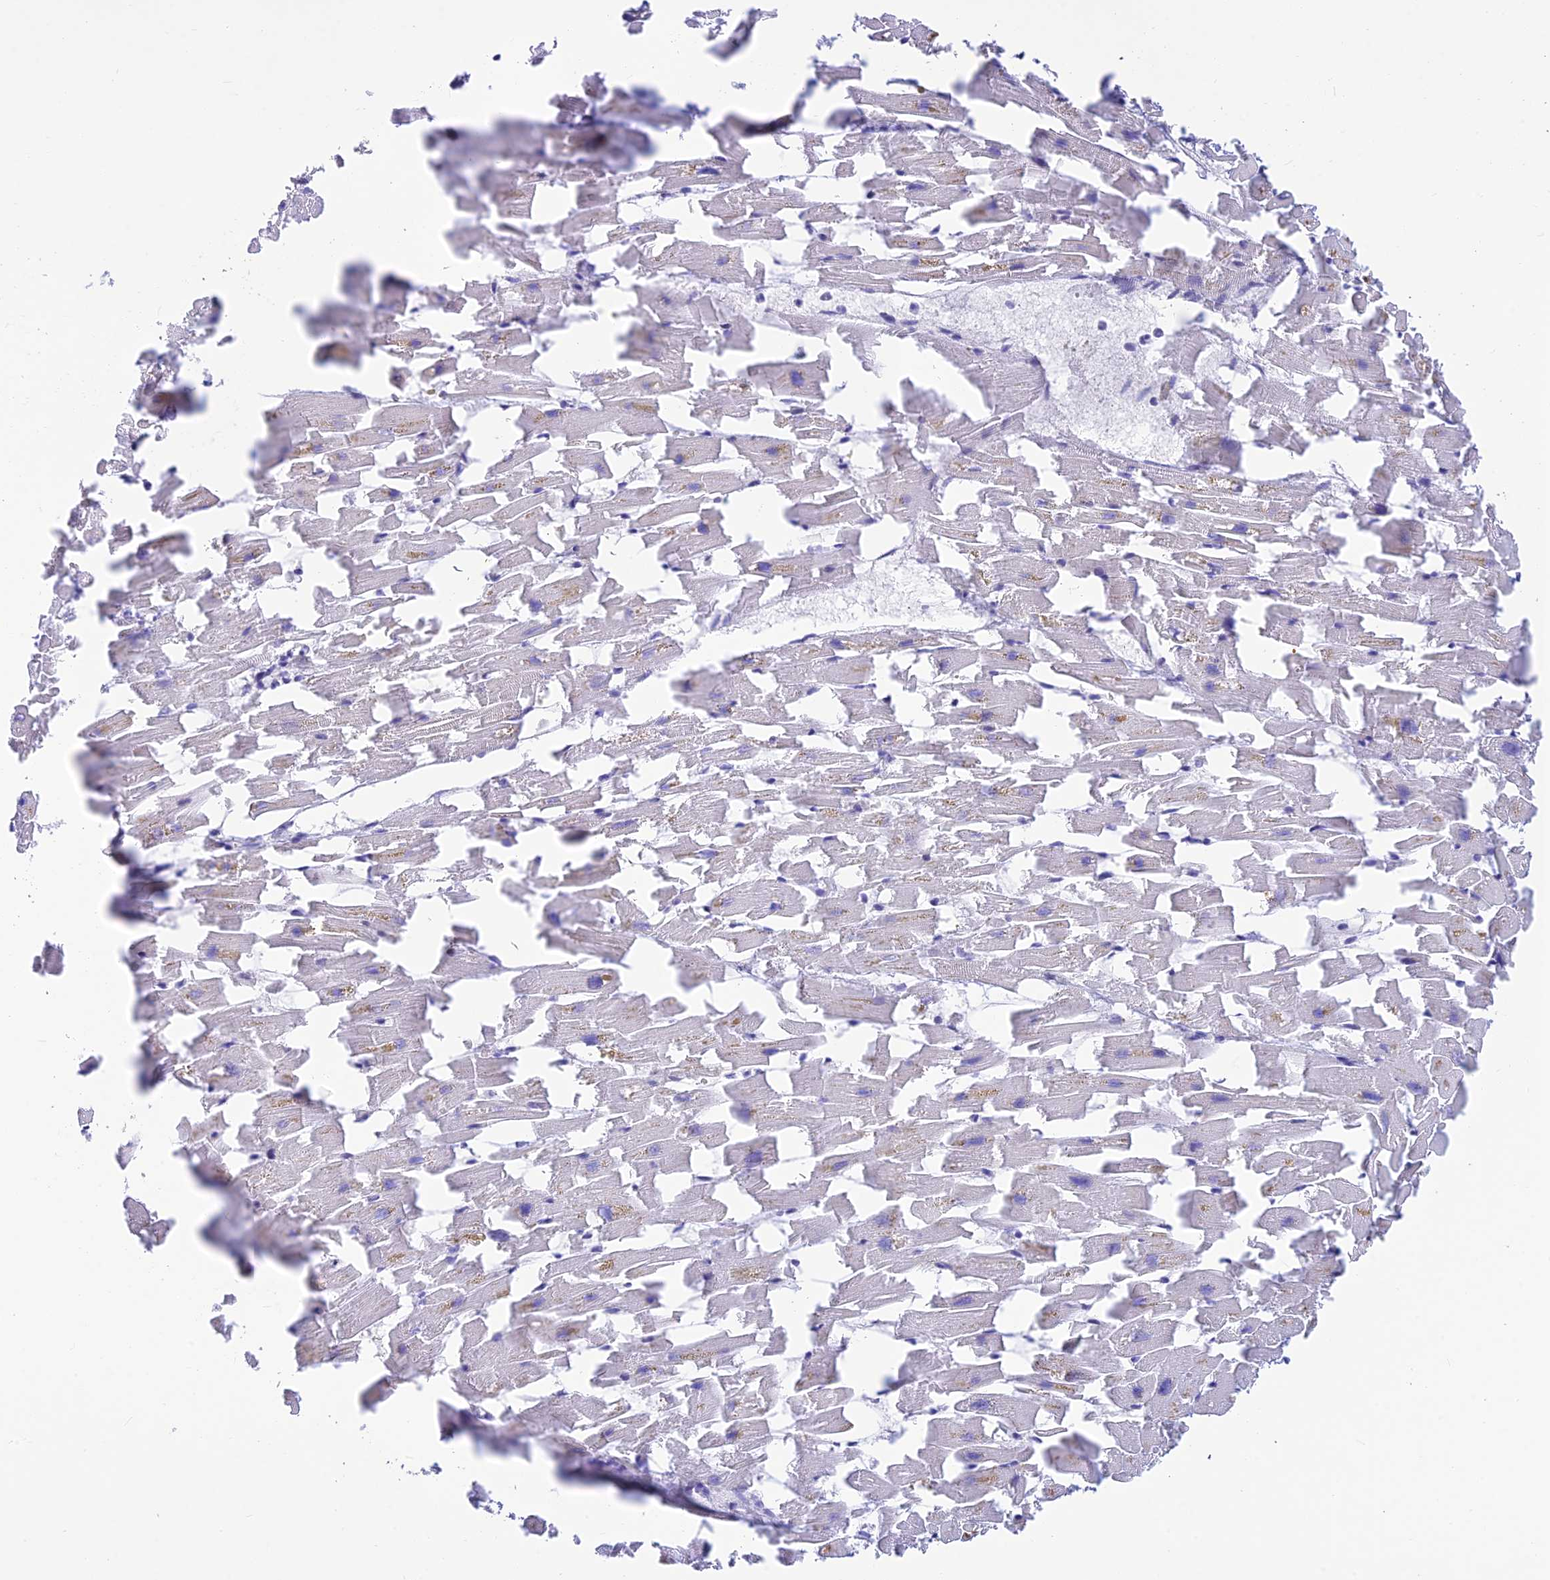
{"staining": {"intensity": "negative", "quantity": "none", "location": "none"}, "tissue": "heart muscle", "cell_type": "Cardiomyocytes", "image_type": "normal", "snomed": [{"axis": "morphology", "description": "Normal tissue, NOS"}, {"axis": "topography", "description": "Heart"}], "caption": "Immunohistochemistry (IHC) photomicrograph of normal human heart muscle stained for a protein (brown), which demonstrates no staining in cardiomyocytes.", "gene": "INKA1", "patient": {"sex": "female", "age": 64}}